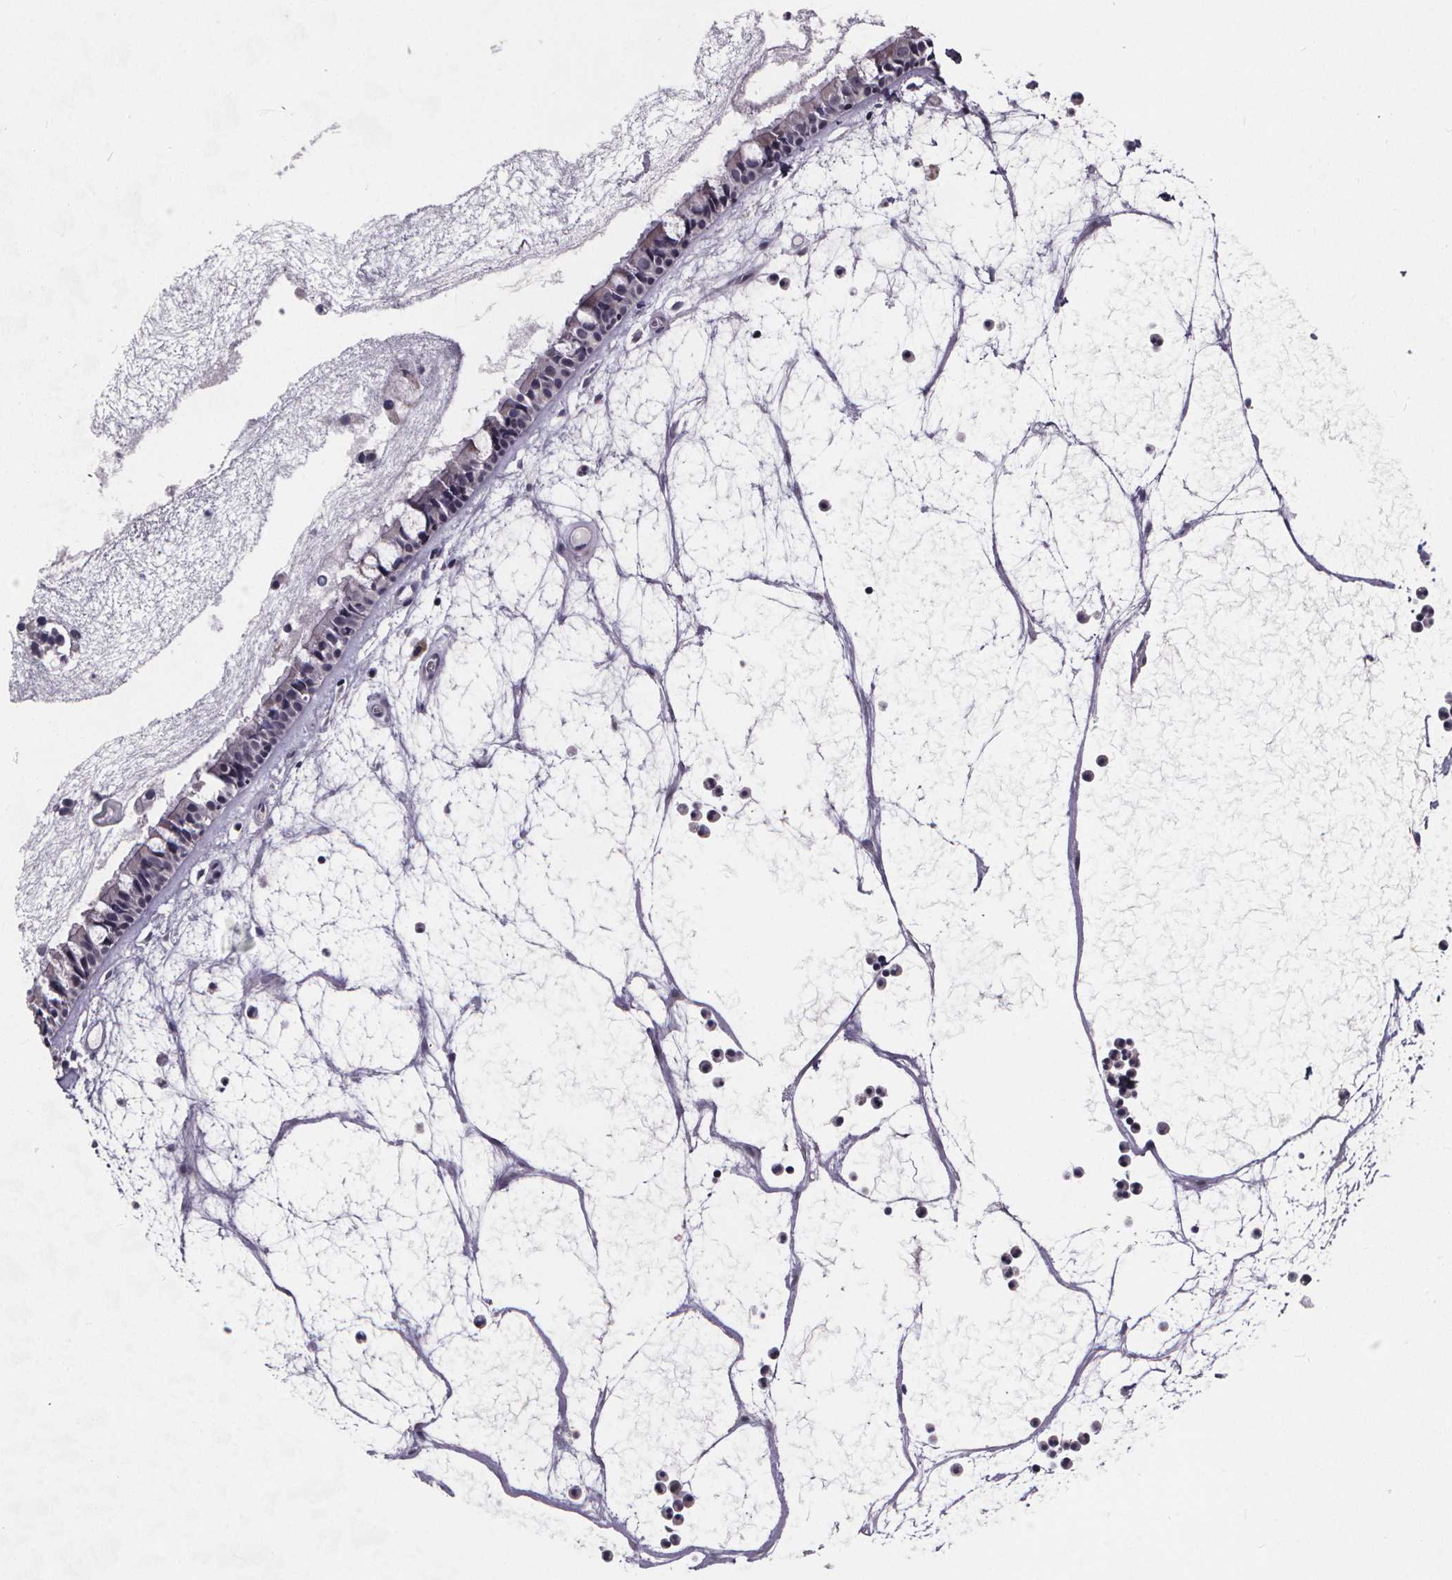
{"staining": {"intensity": "negative", "quantity": "none", "location": "none"}, "tissue": "nasopharynx", "cell_type": "Respiratory epithelial cells", "image_type": "normal", "snomed": [{"axis": "morphology", "description": "Normal tissue, NOS"}, {"axis": "topography", "description": "Nasopharynx"}], "caption": "Nasopharynx stained for a protein using IHC shows no staining respiratory epithelial cells.", "gene": "FBXW2", "patient": {"sex": "male", "age": 31}}